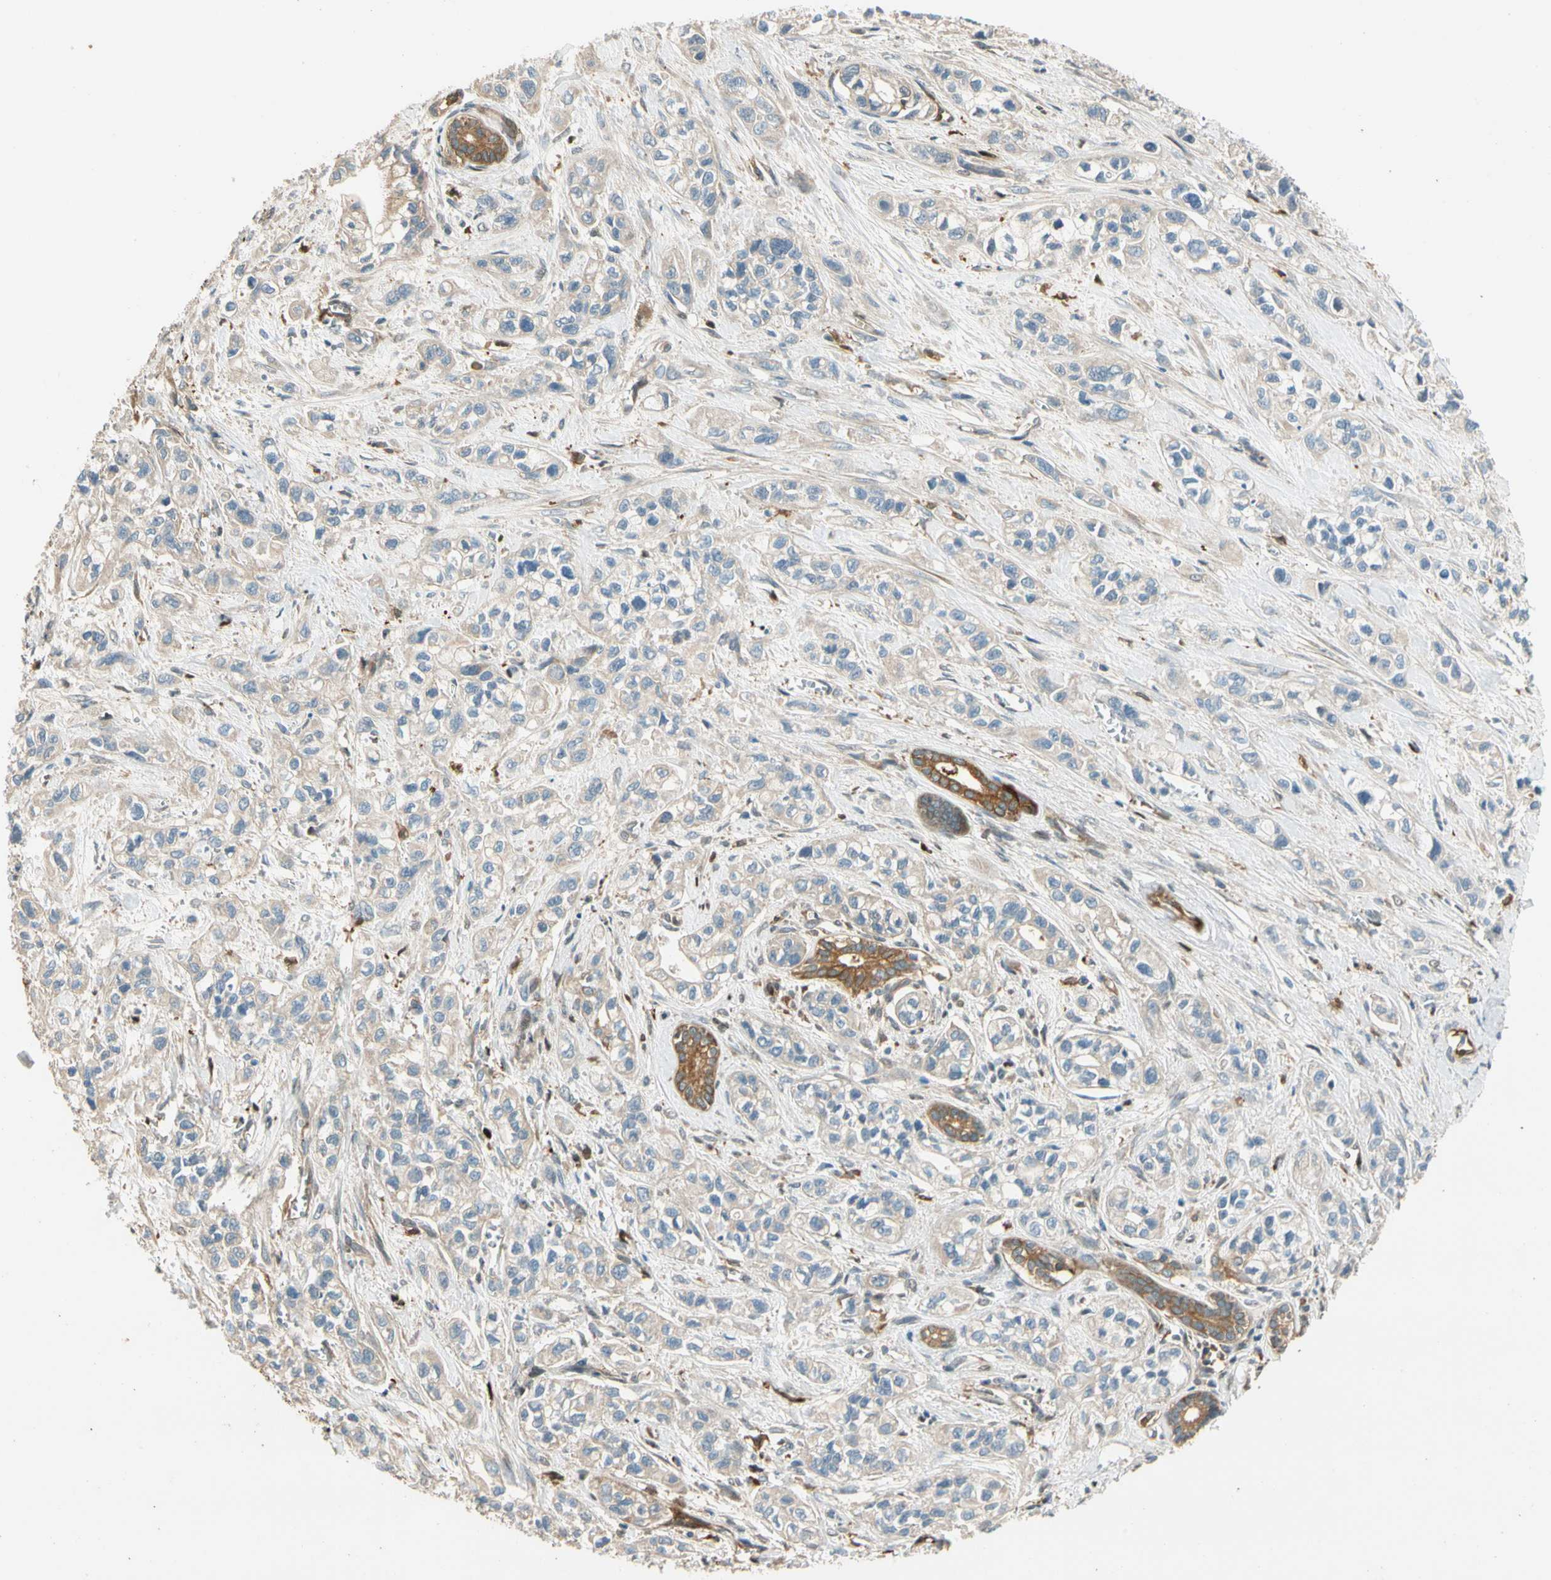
{"staining": {"intensity": "weak", "quantity": ">75%", "location": "cytoplasmic/membranous"}, "tissue": "pancreatic cancer", "cell_type": "Tumor cells", "image_type": "cancer", "snomed": [{"axis": "morphology", "description": "Adenocarcinoma, NOS"}, {"axis": "topography", "description": "Pancreas"}], "caption": "High-power microscopy captured an immunohistochemistry image of pancreatic cancer (adenocarcinoma), revealing weak cytoplasmic/membranous positivity in about >75% of tumor cells. (Stains: DAB (3,3'-diaminobenzidine) in brown, nuclei in blue, Microscopy: brightfield microscopy at high magnification).", "gene": "PARP14", "patient": {"sex": "male", "age": 74}}